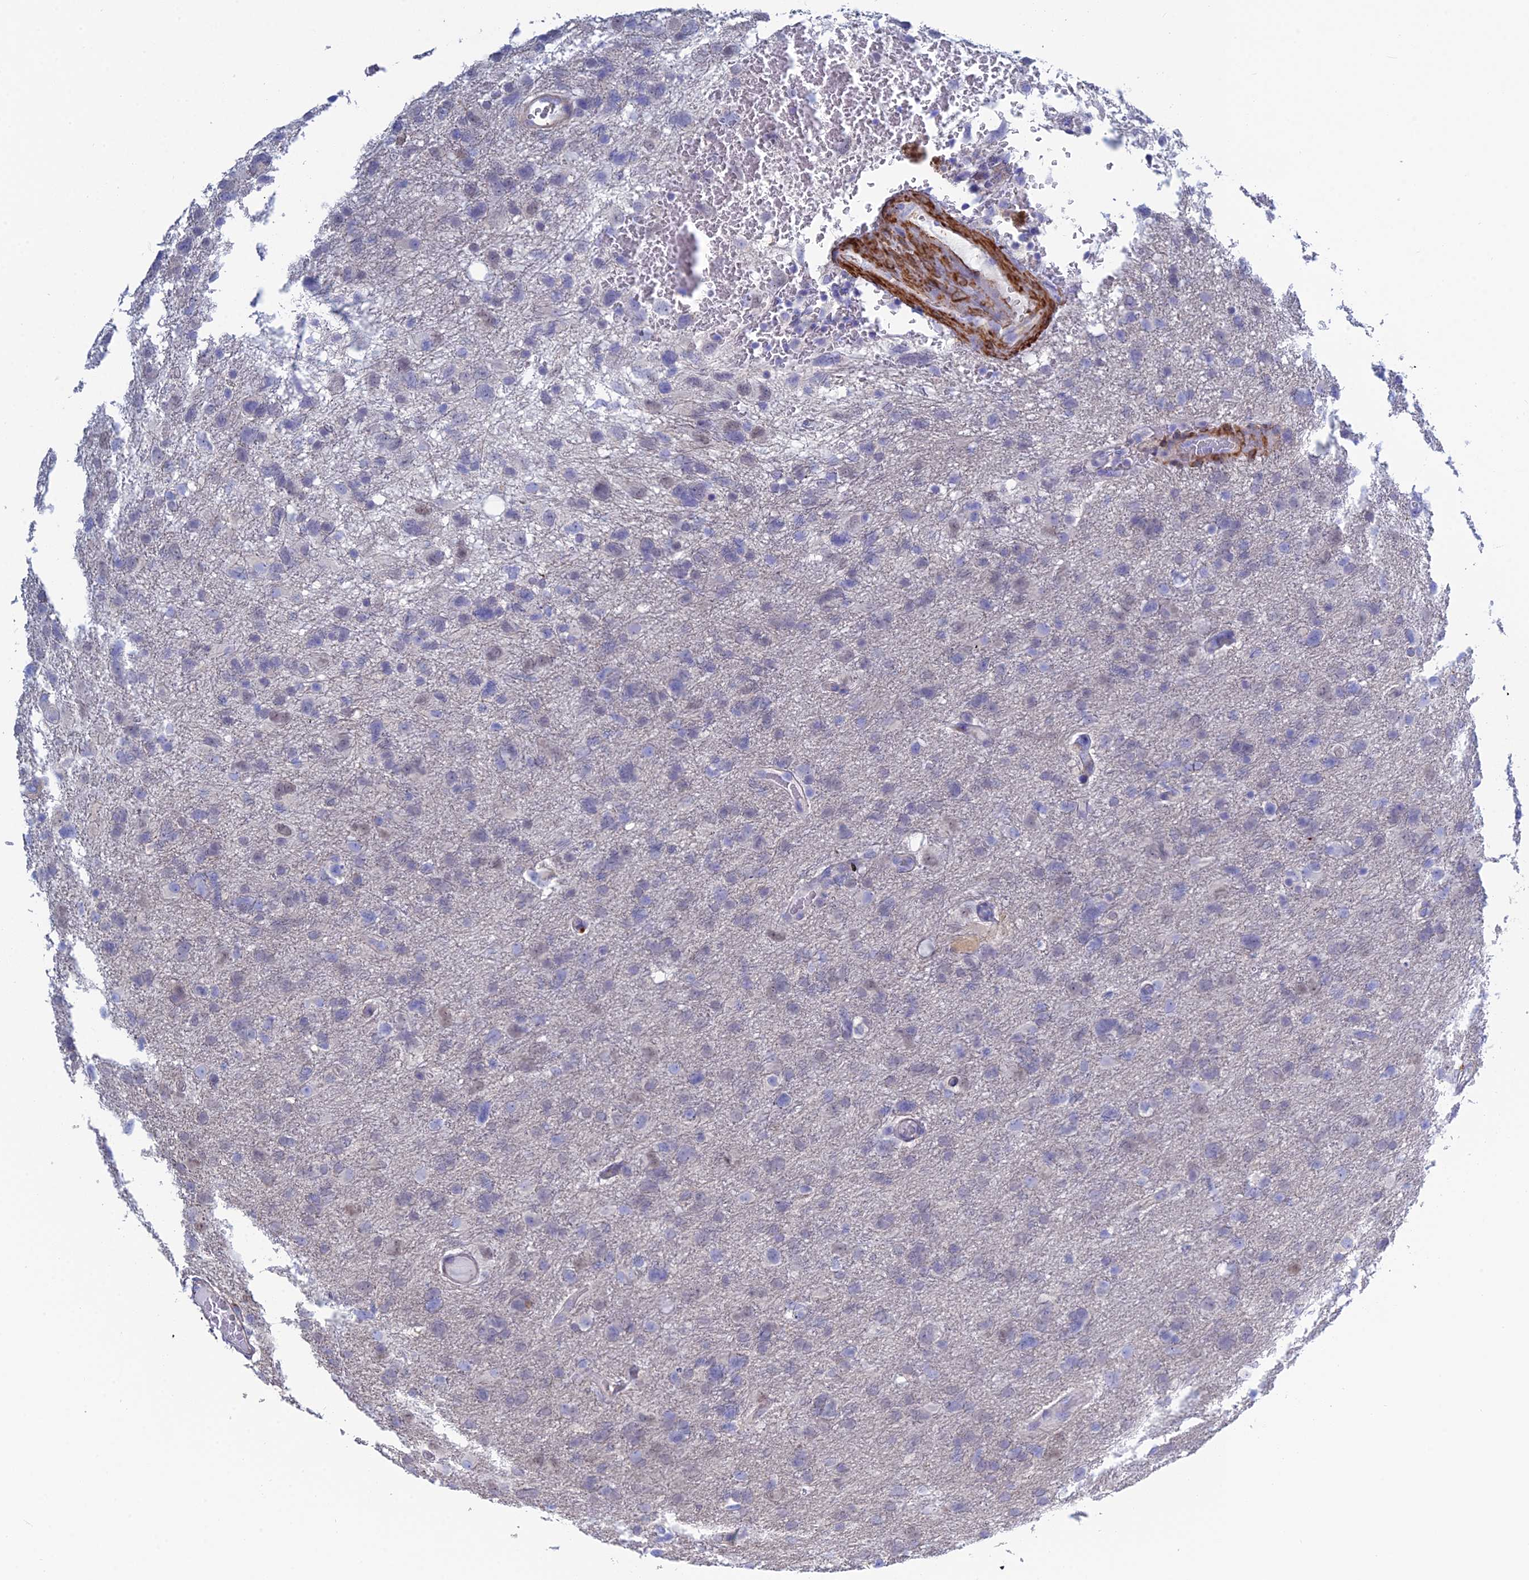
{"staining": {"intensity": "negative", "quantity": "none", "location": "none"}, "tissue": "glioma", "cell_type": "Tumor cells", "image_type": "cancer", "snomed": [{"axis": "morphology", "description": "Glioma, malignant, High grade"}, {"axis": "topography", "description": "Brain"}], "caption": "Protein analysis of high-grade glioma (malignant) displays no significant expression in tumor cells. (DAB immunohistochemistry (IHC) visualized using brightfield microscopy, high magnification).", "gene": "PCDHA8", "patient": {"sex": "male", "age": 61}}